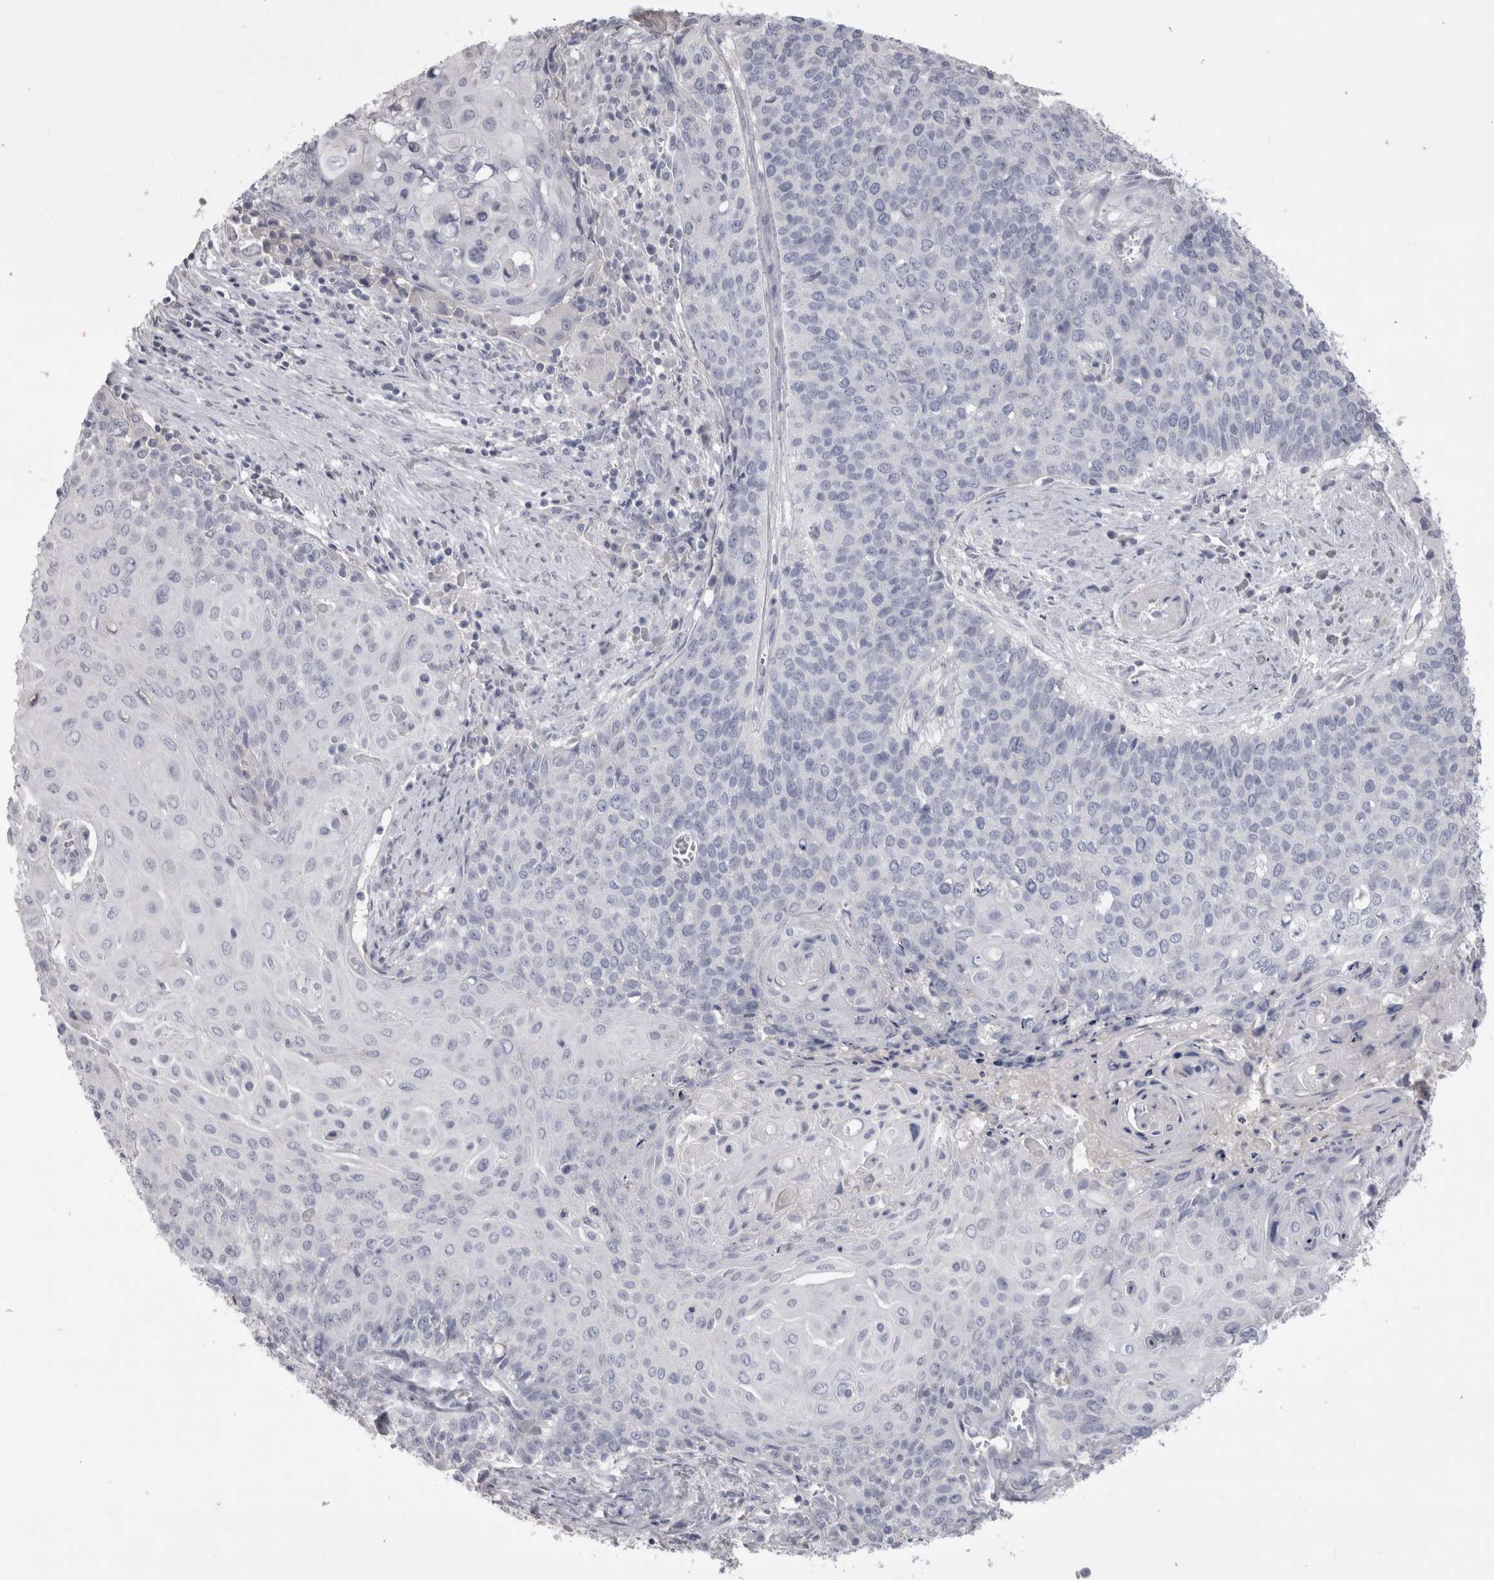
{"staining": {"intensity": "negative", "quantity": "none", "location": "none"}, "tissue": "cervical cancer", "cell_type": "Tumor cells", "image_type": "cancer", "snomed": [{"axis": "morphology", "description": "Squamous cell carcinoma, NOS"}, {"axis": "topography", "description": "Cervix"}], "caption": "DAB (3,3'-diaminobenzidine) immunohistochemical staining of human cervical cancer (squamous cell carcinoma) displays no significant expression in tumor cells.", "gene": "ADAM2", "patient": {"sex": "female", "age": 39}}